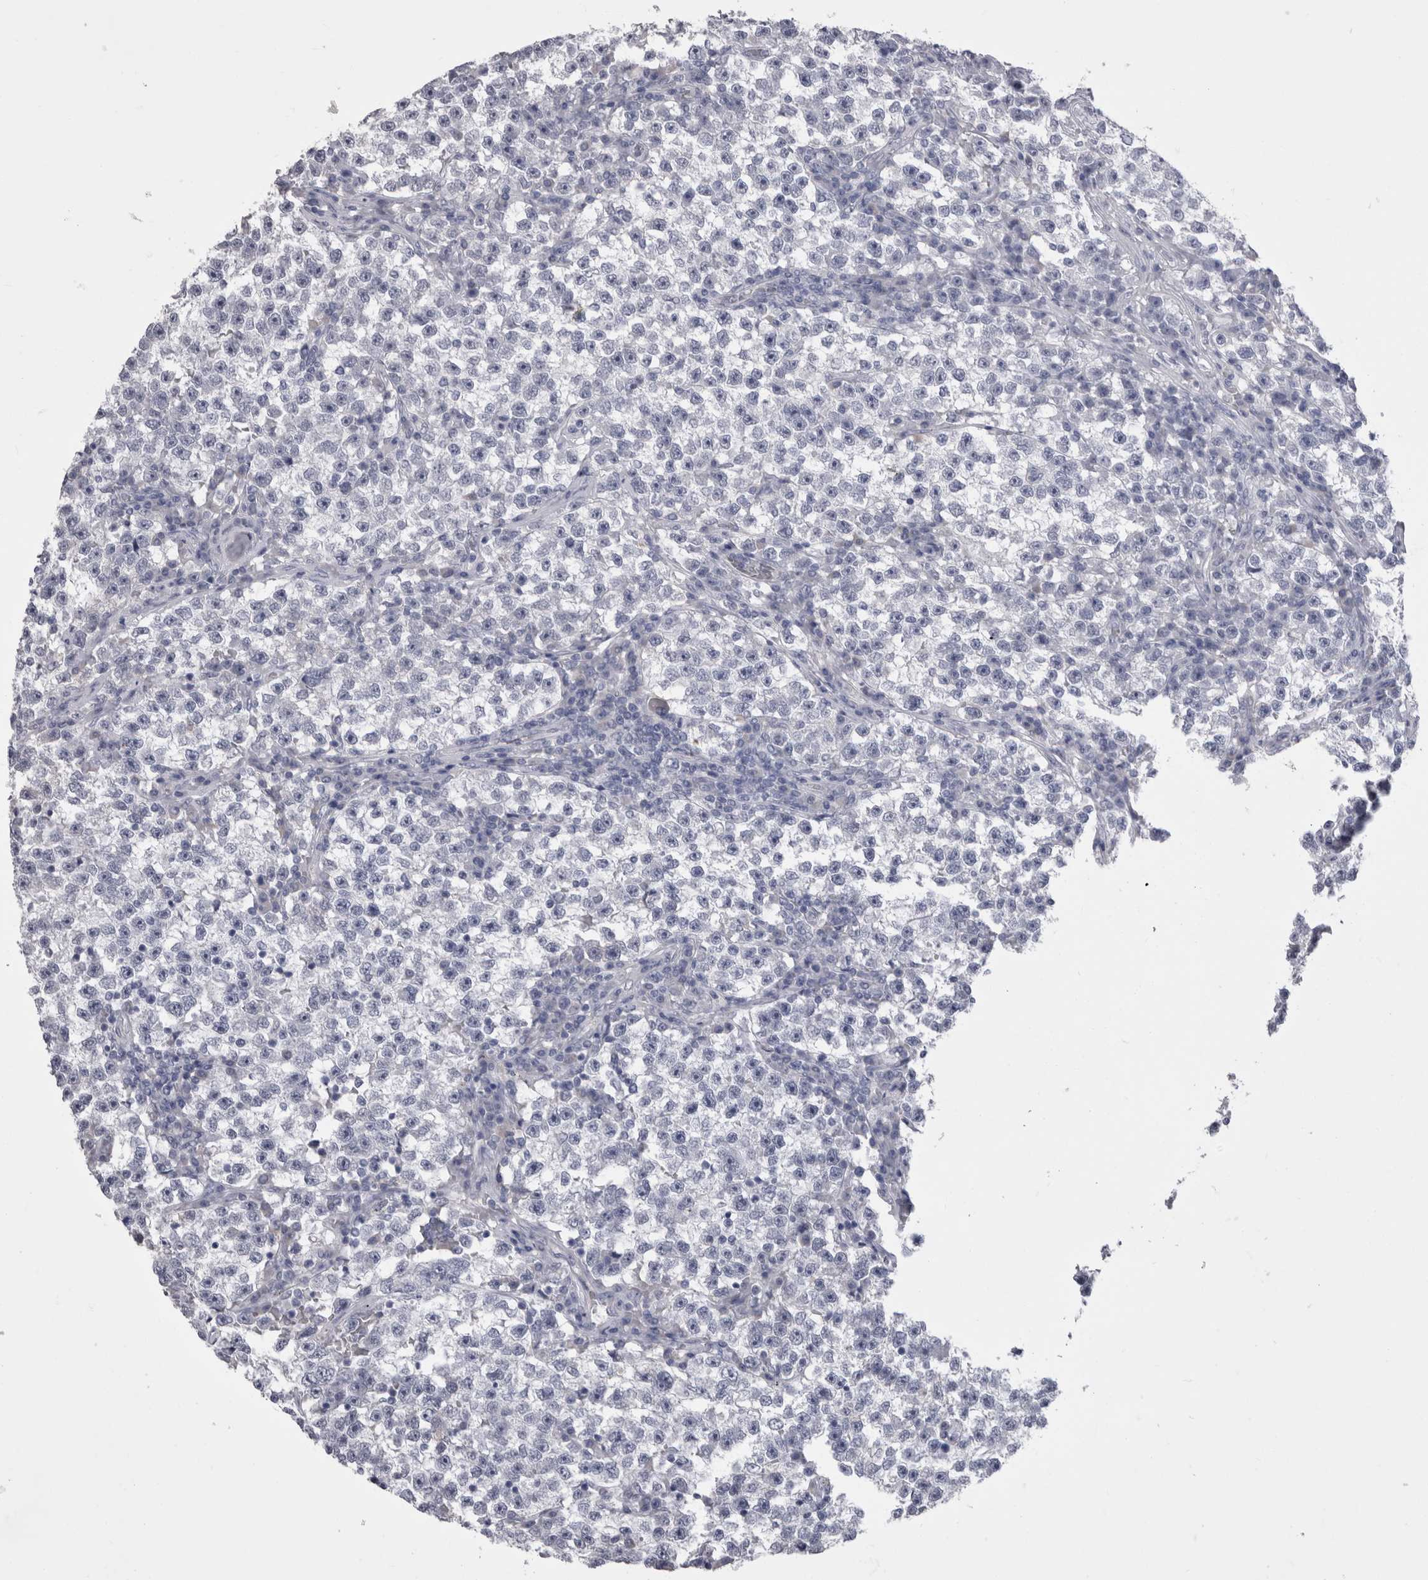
{"staining": {"intensity": "negative", "quantity": "none", "location": "none"}, "tissue": "testis cancer", "cell_type": "Tumor cells", "image_type": "cancer", "snomed": [{"axis": "morphology", "description": "Seminoma, NOS"}, {"axis": "topography", "description": "Testis"}], "caption": "Tumor cells show no significant staining in testis seminoma.", "gene": "CDHR5", "patient": {"sex": "male", "age": 22}}